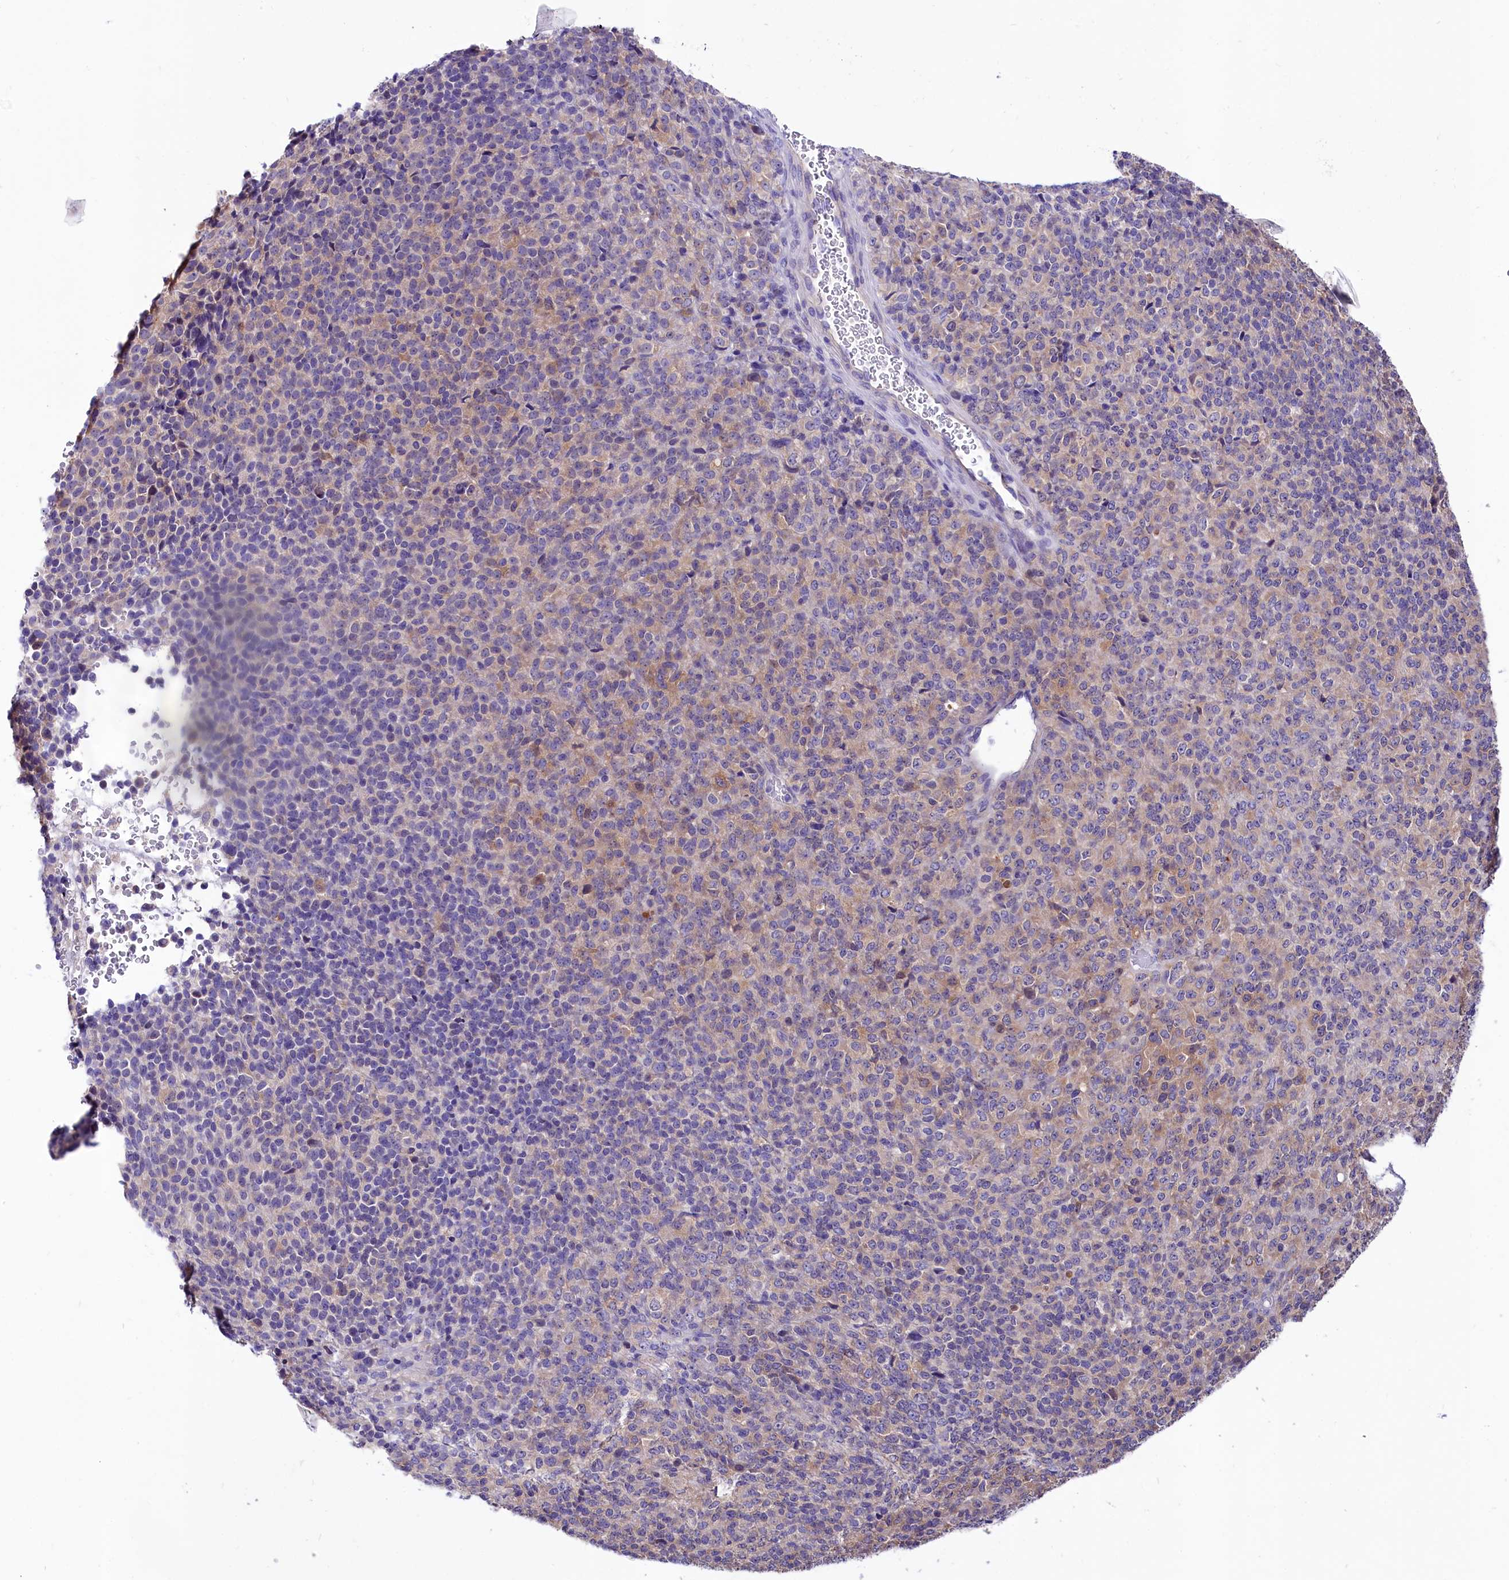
{"staining": {"intensity": "negative", "quantity": "none", "location": "none"}, "tissue": "melanoma", "cell_type": "Tumor cells", "image_type": "cancer", "snomed": [{"axis": "morphology", "description": "Malignant melanoma, Metastatic site"}, {"axis": "topography", "description": "Brain"}], "caption": "A histopathology image of malignant melanoma (metastatic site) stained for a protein displays no brown staining in tumor cells.", "gene": "ABHD5", "patient": {"sex": "female", "age": 56}}